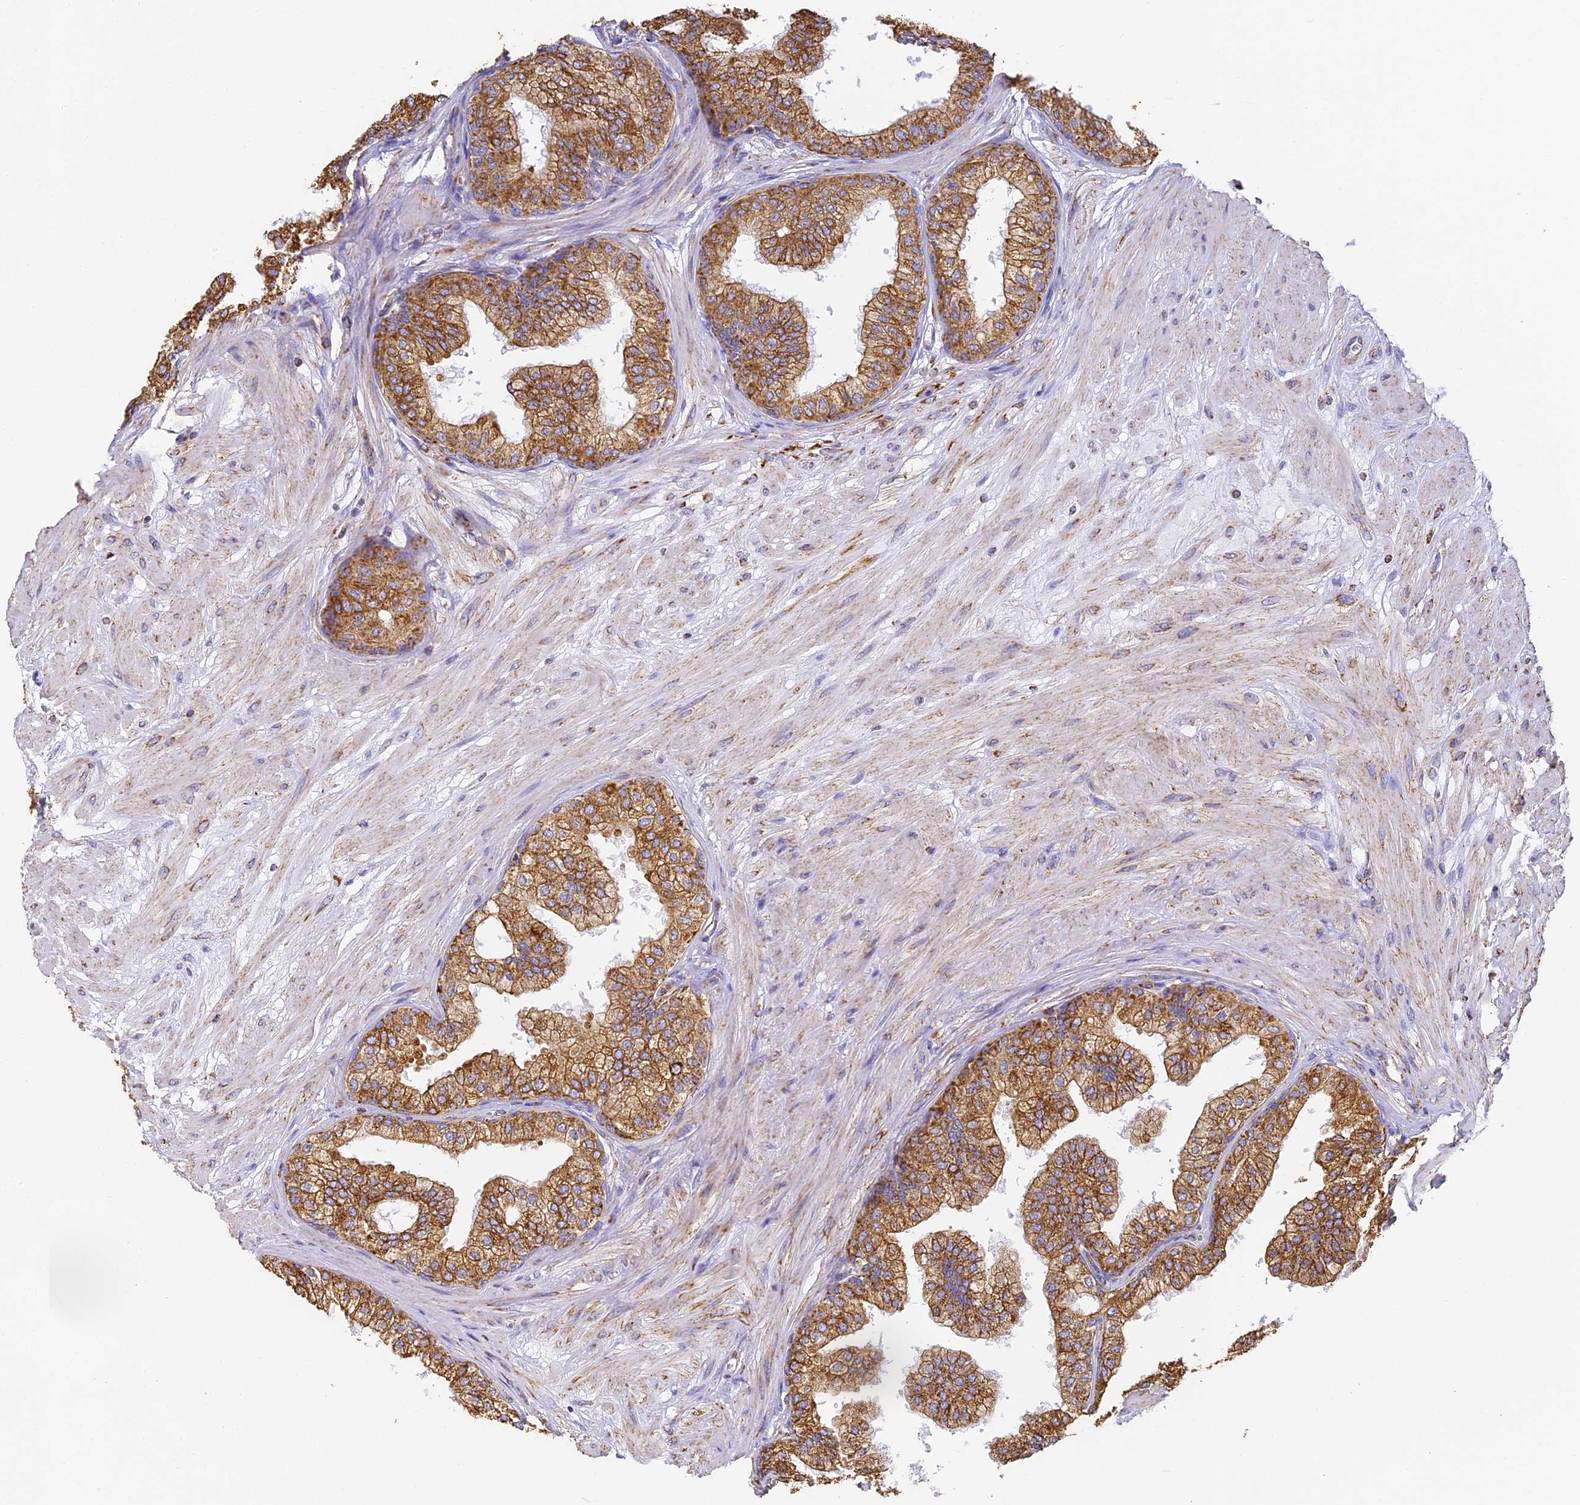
{"staining": {"intensity": "strong", "quantity": ">75%", "location": "cytoplasmic/membranous"}, "tissue": "prostate", "cell_type": "Glandular cells", "image_type": "normal", "snomed": [{"axis": "morphology", "description": "Normal tissue, NOS"}, {"axis": "topography", "description": "Prostate"}], "caption": "This histopathology image reveals normal prostate stained with immunohistochemistry (IHC) to label a protein in brown. The cytoplasmic/membranous of glandular cells show strong positivity for the protein. Nuclei are counter-stained blue.", "gene": "COX6C", "patient": {"sex": "male", "age": 60}}